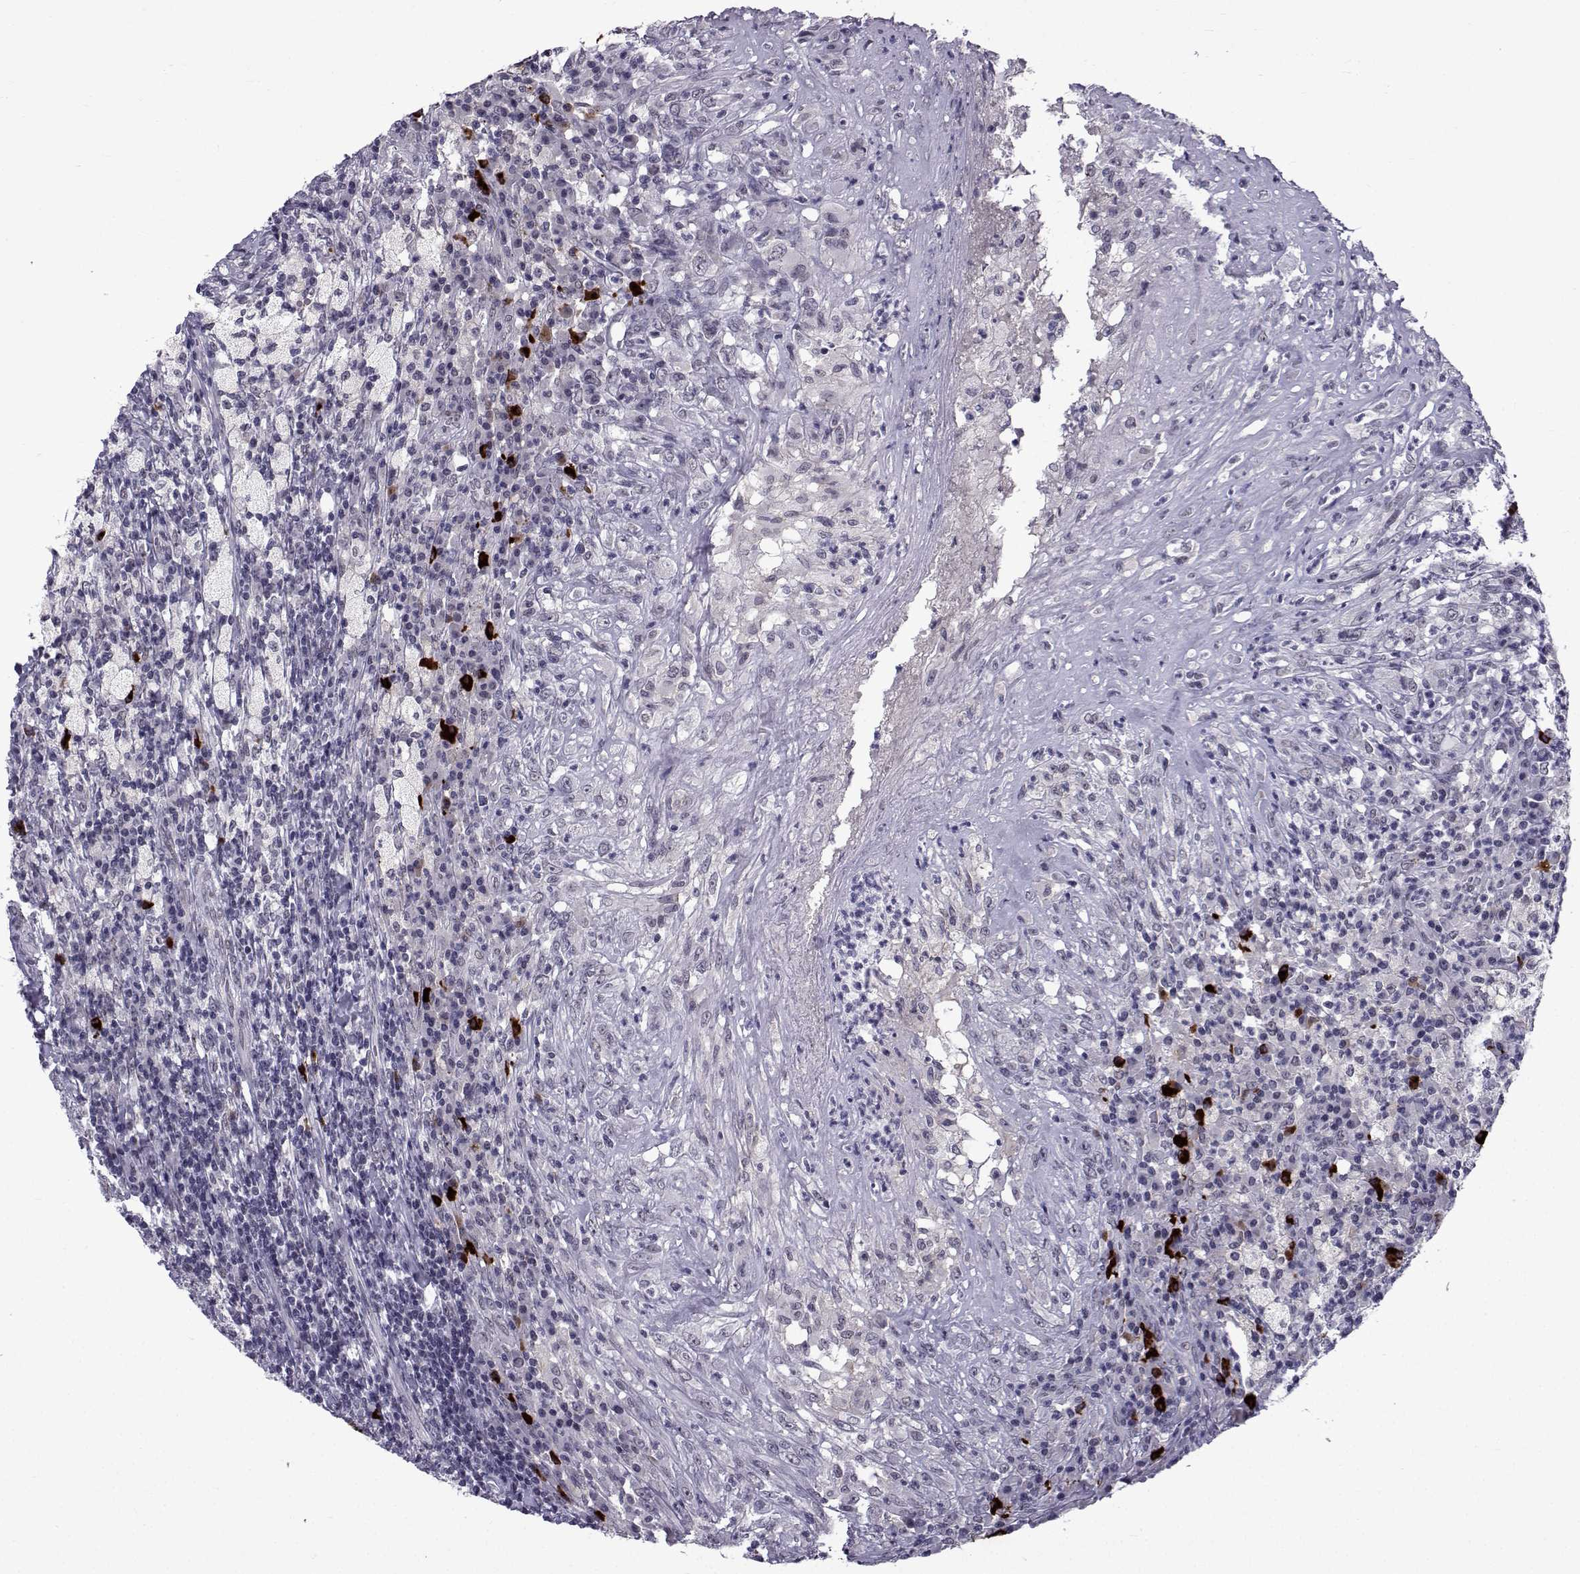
{"staining": {"intensity": "weak", "quantity": "<25%", "location": "nuclear"}, "tissue": "testis cancer", "cell_type": "Tumor cells", "image_type": "cancer", "snomed": [{"axis": "morphology", "description": "Necrosis, NOS"}, {"axis": "morphology", "description": "Carcinoma, Embryonal, NOS"}, {"axis": "topography", "description": "Testis"}], "caption": "Protein analysis of testis cancer exhibits no significant staining in tumor cells. Brightfield microscopy of immunohistochemistry (IHC) stained with DAB (brown) and hematoxylin (blue), captured at high magnification.", "gene": "RBM24", "patient": {"sex": "male", "age": 19}}